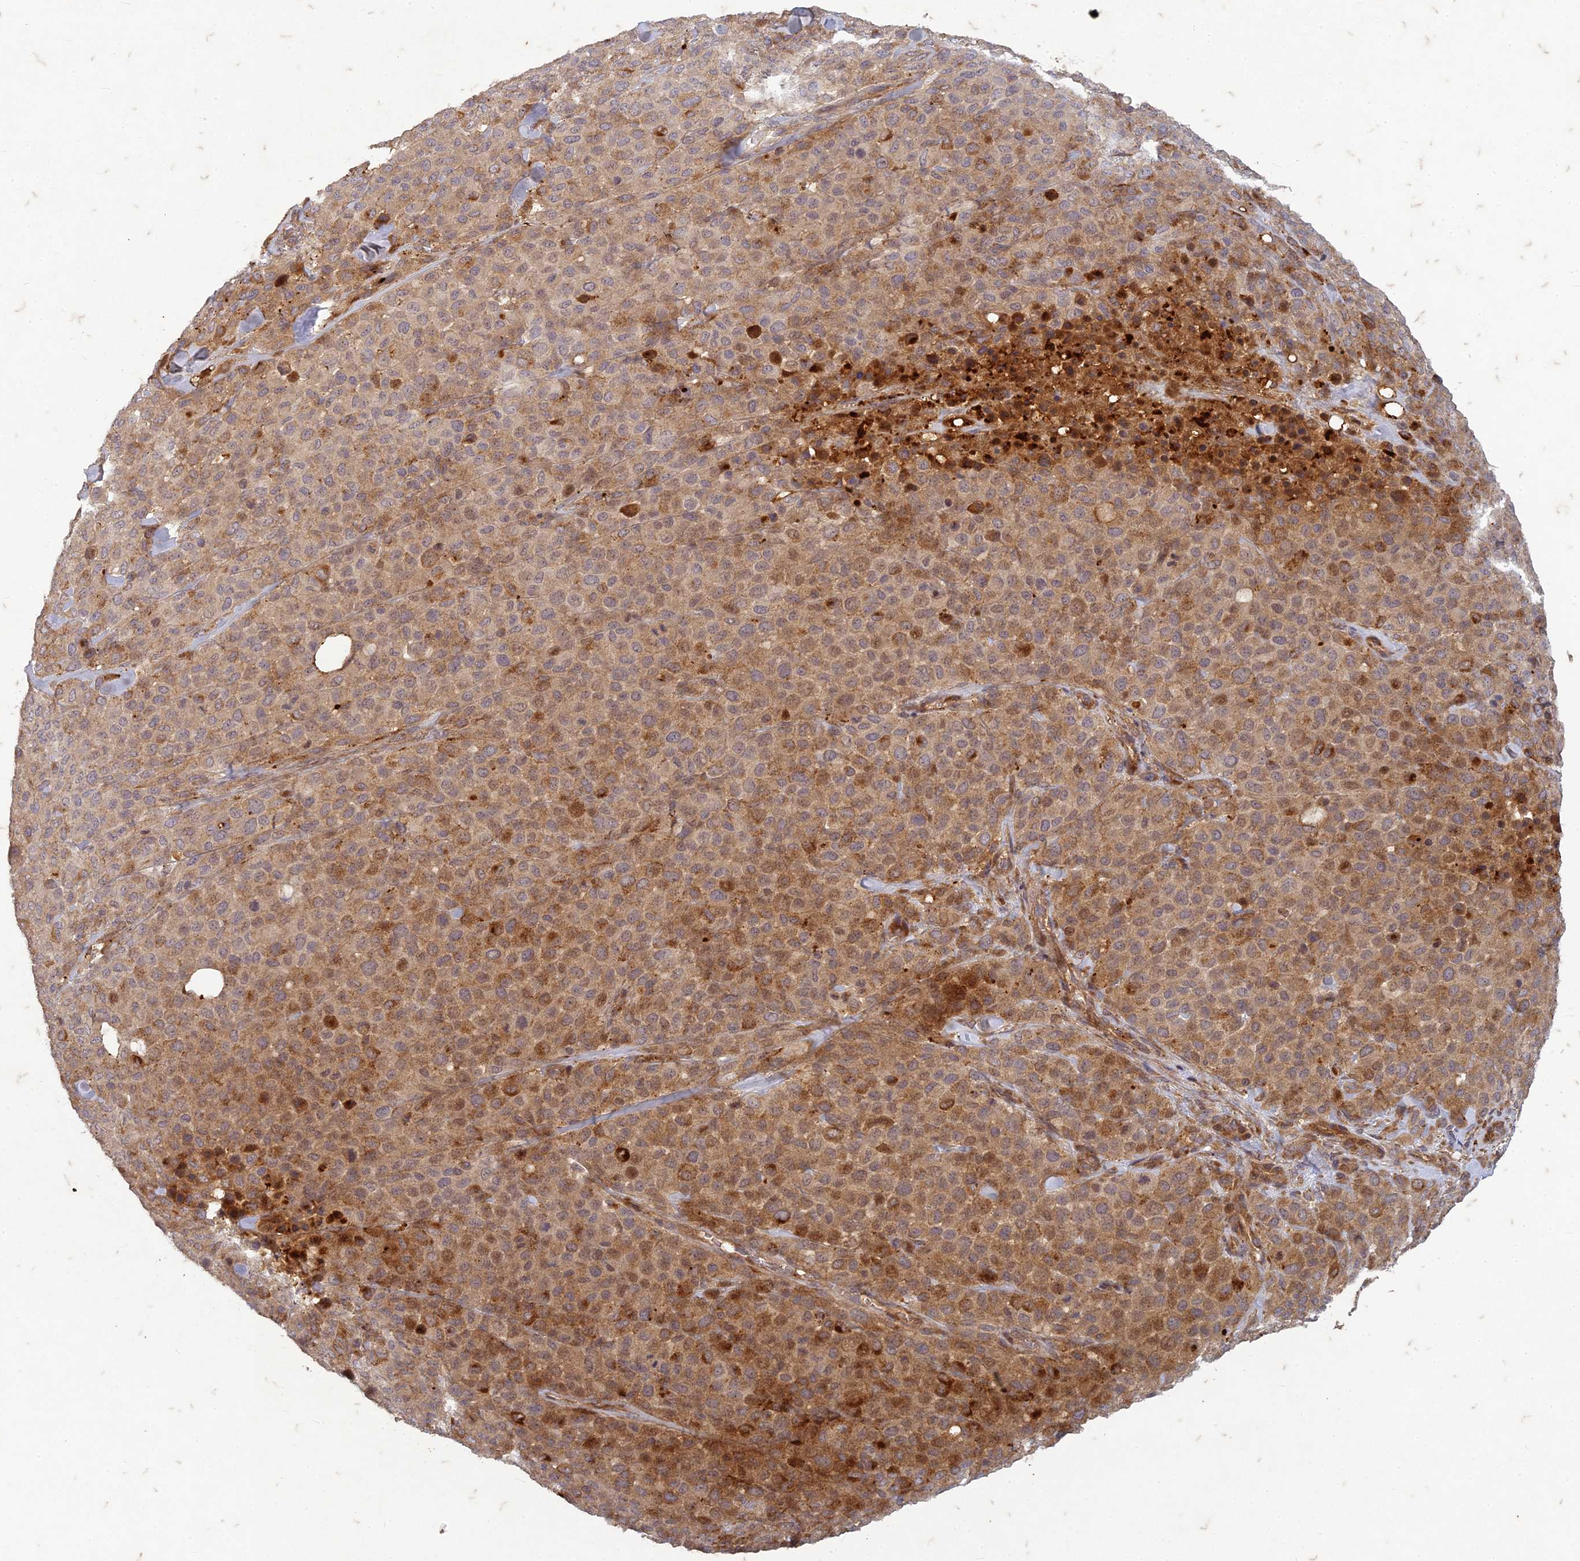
{"staining": {"intensity": "moderate", "quantity": ">75%", "location": "cytoplasmic/membranous"}, "tissue": "melanoma", "cell_type": "Tumor cells", "image_type": "cancer", "snomed": [{"axis": "morphology", "description": "Malignant melanoma, Metastatic site"}, {"axis": "topography", "description": "Skin"}], "caption": "IHC staining of malignant melanoma (metastatic site), which demonstrates medium levels of moderate cytoplasmic/membranous positivity in approximately >75% of tumor cells indicating moderate cytoplasmic/membranous protein expression. The staining was performed using DAB (brown) for protein detection and nuclei were counterstained in hematoxylin (blue).", "gene": "TCF25", "patient": {"sex": "female", "age": 81}}